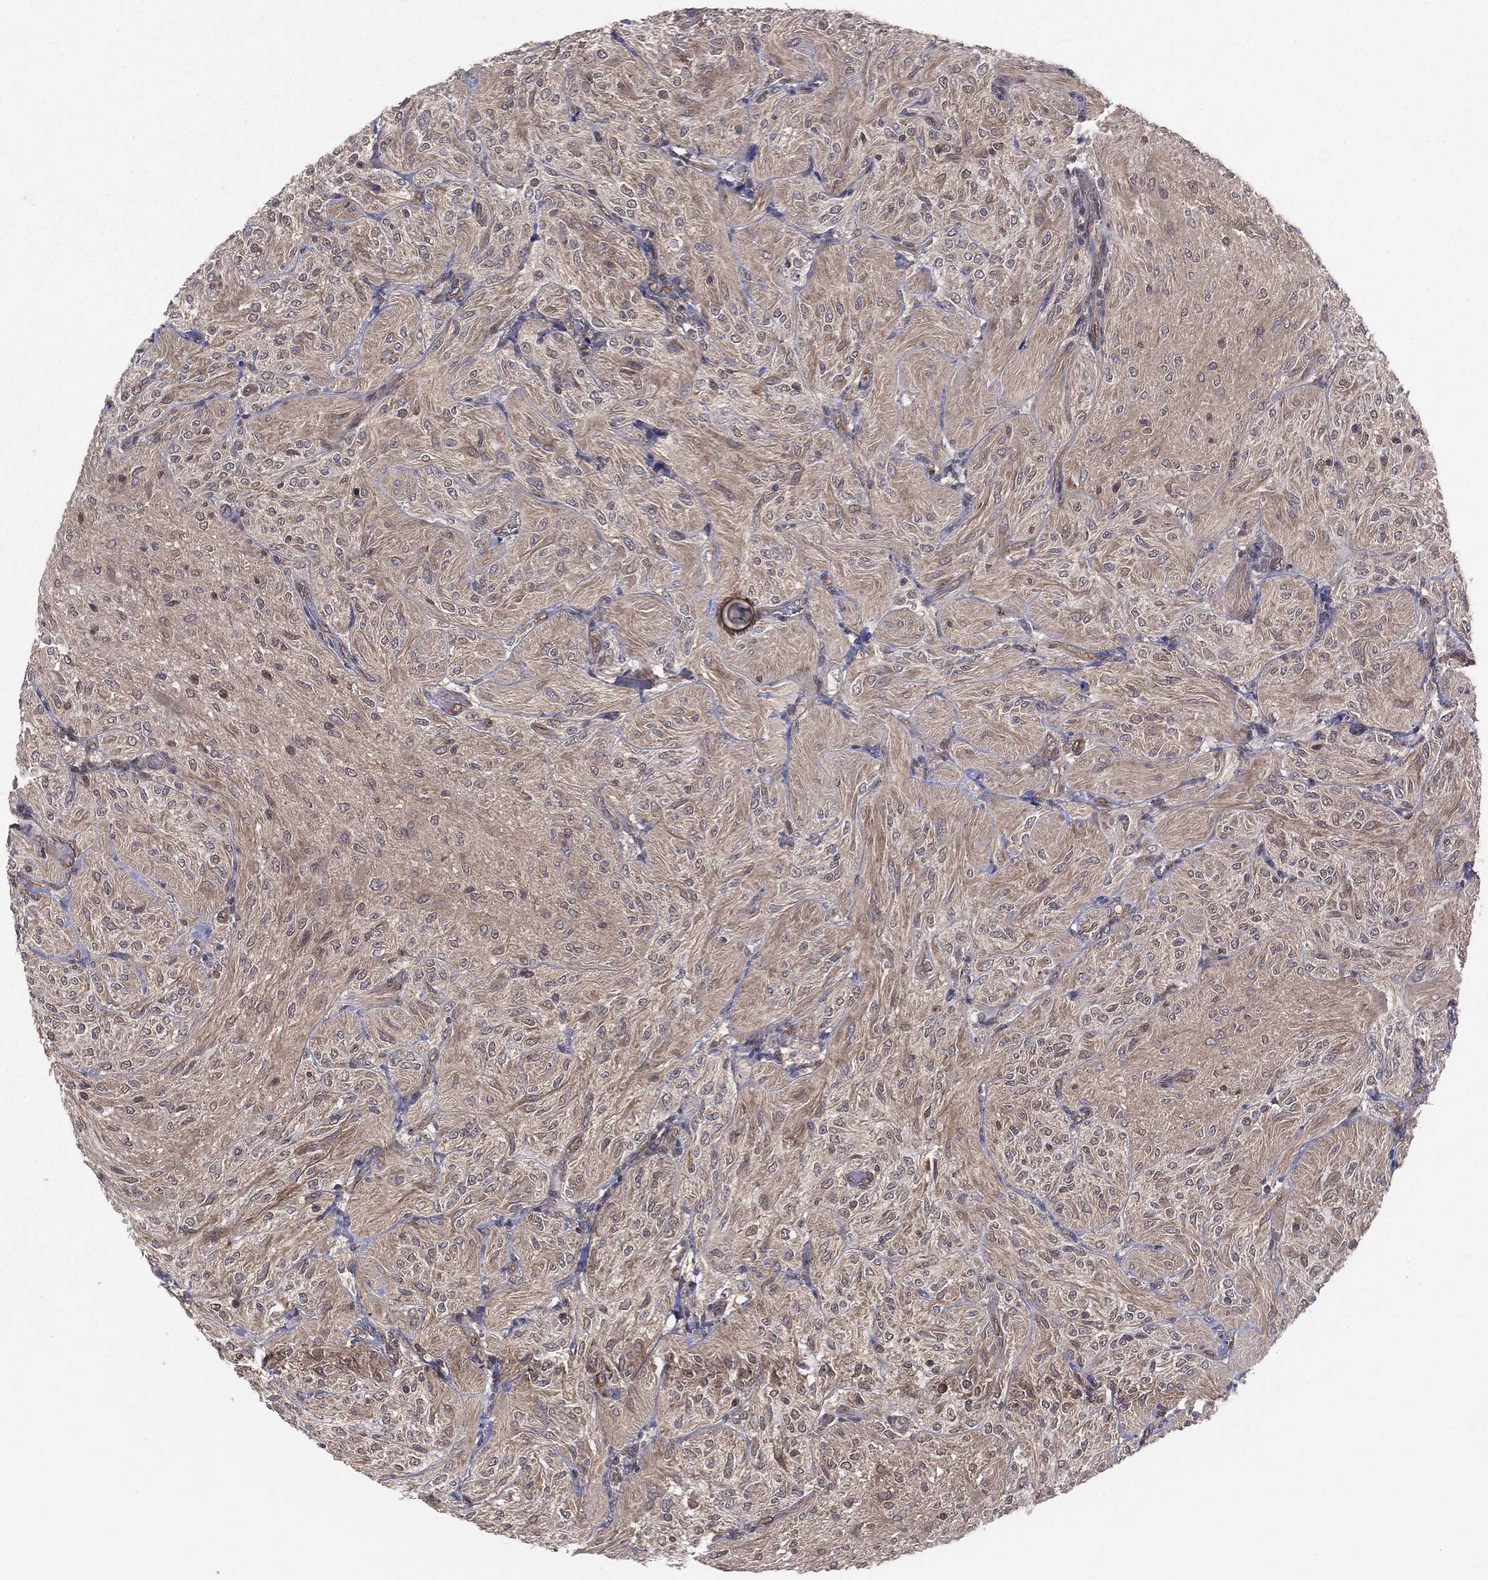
{"staining": {"intensity": "weak", "quantity": "<25%", "location": "cytoplasmic/membranous"}, "tissue": "glioma", "cell_type": "Tumor cells", "image_type": "cancer", "snomed": [{"axis": "morphology", "description": "Glioma, malignant, Low grade"}, {"axis": "topography", "description": "Brain"}], "caption": "This is an IHC photomicrograph of glioma. There is no positivity in tumor cells.", "gene": "GMPR2", "patient": {"sex": "male", "age": 3}}